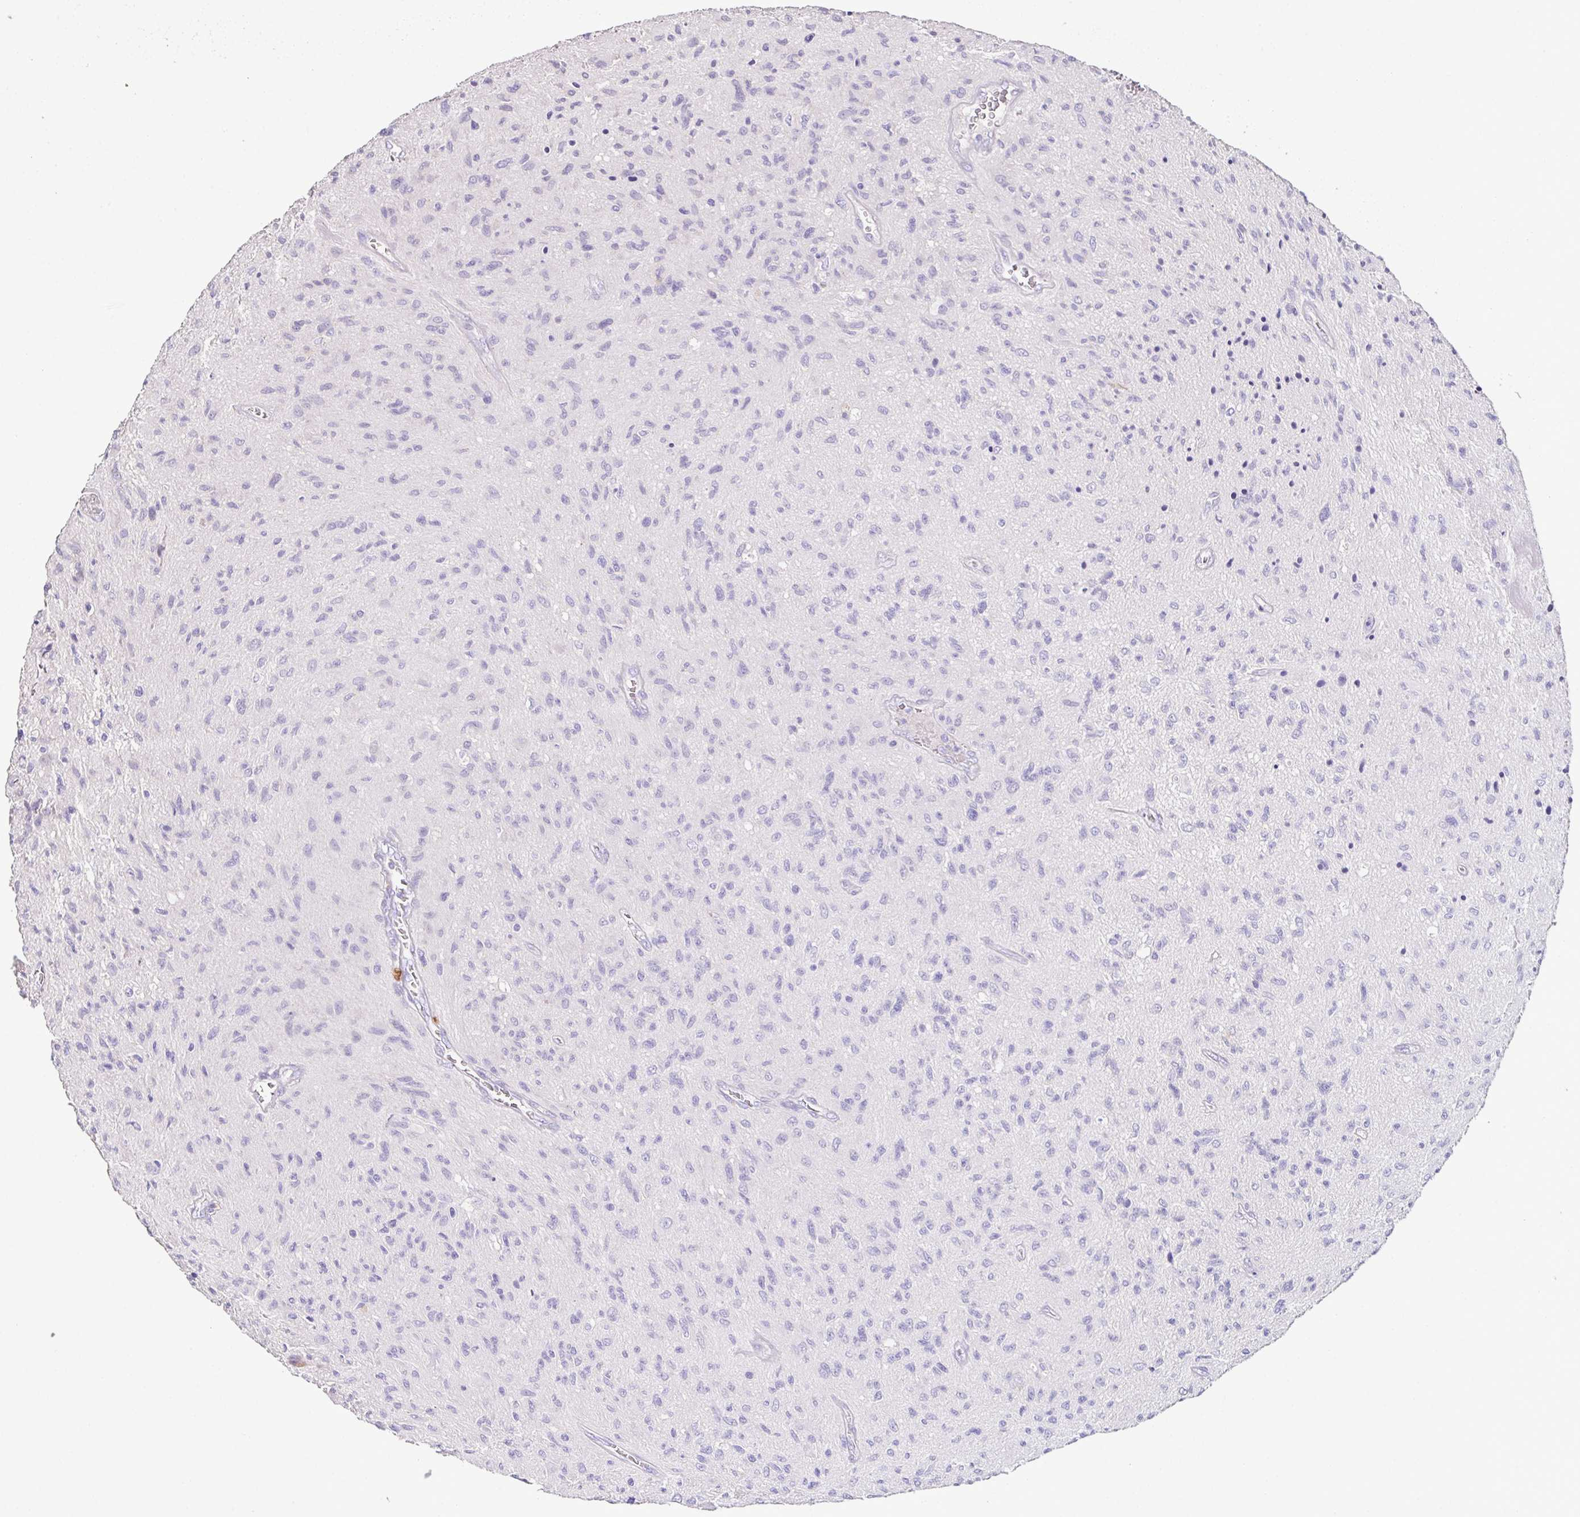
{"staining": {"intensity": "negative", "quantity": "none", "location": "none"}, "tissue": "glioma", "cell_type": "Tumor cells", "image_type": "cancer", "snomed": [{"axis": "morphology", "description": "Glioma, malignant, High grade"}, {"axis": "topography", "description": "Brain"}], "caption": "An immunohistochemistry image of malignant glioma (high-grade) is shown. There is no staining in tumor cells of malignant glioma (high-grade).", "gene": "MARCO", "patient": {"sex": "male", "age": 54}}